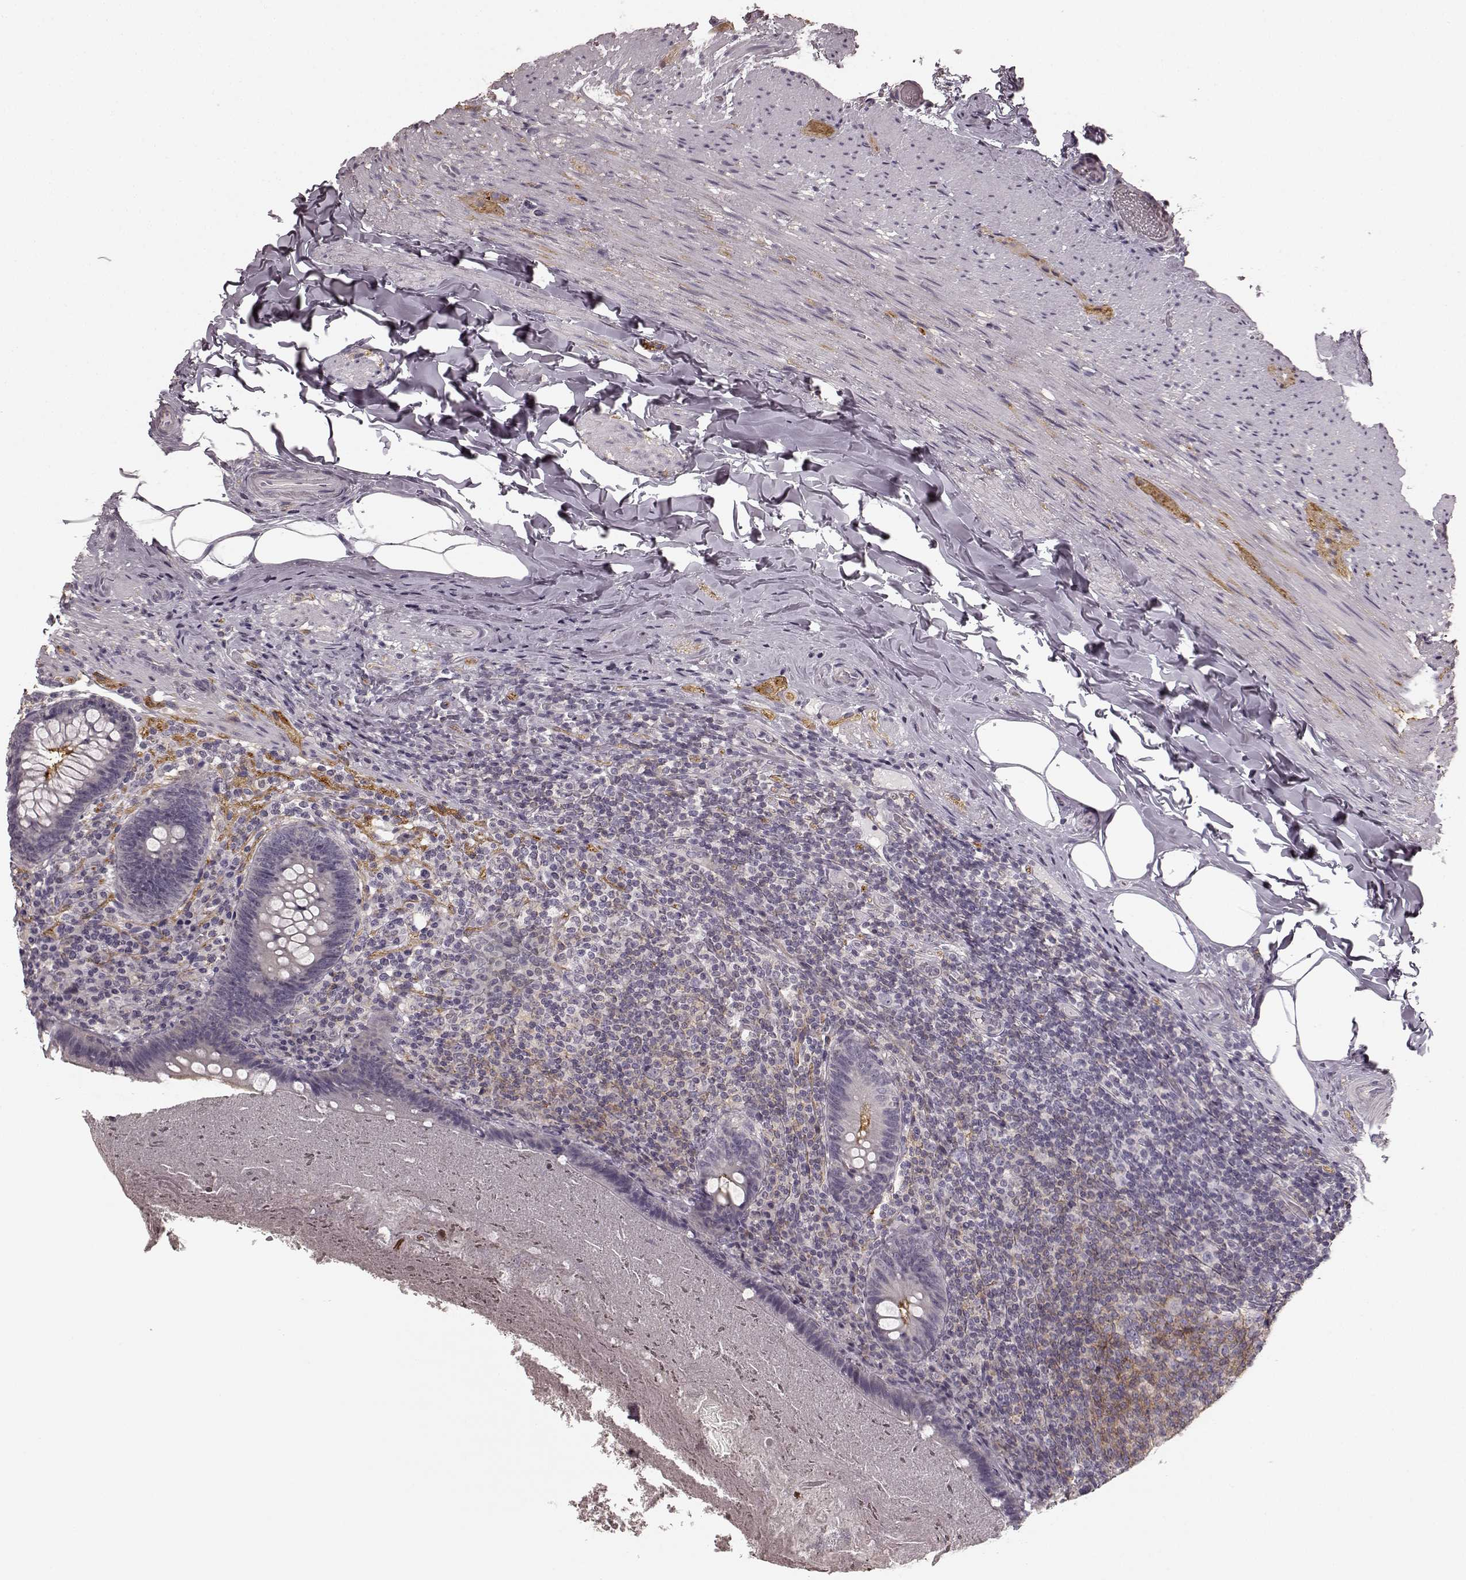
{"staining": {"intensity": "moderate", "quantity": "<25%", "location": "cytoplasmic/membranous"}, "tissue": "appendix", "cell_type": "Glandular cells", "image_type": "normal", "snomed": [{"axis": "morphology", "description": "Normal tissue, NOS"}, {"axis": "topography", "description": "Appendix"}], "caption": "Immunohistochemical staining of normal appendix reveals moderate cytoplasmic/membranous protein staining in about <25% of glandular cells.", "gene": "PRKCE", "patient": {"sex": "male", "age": 47}}